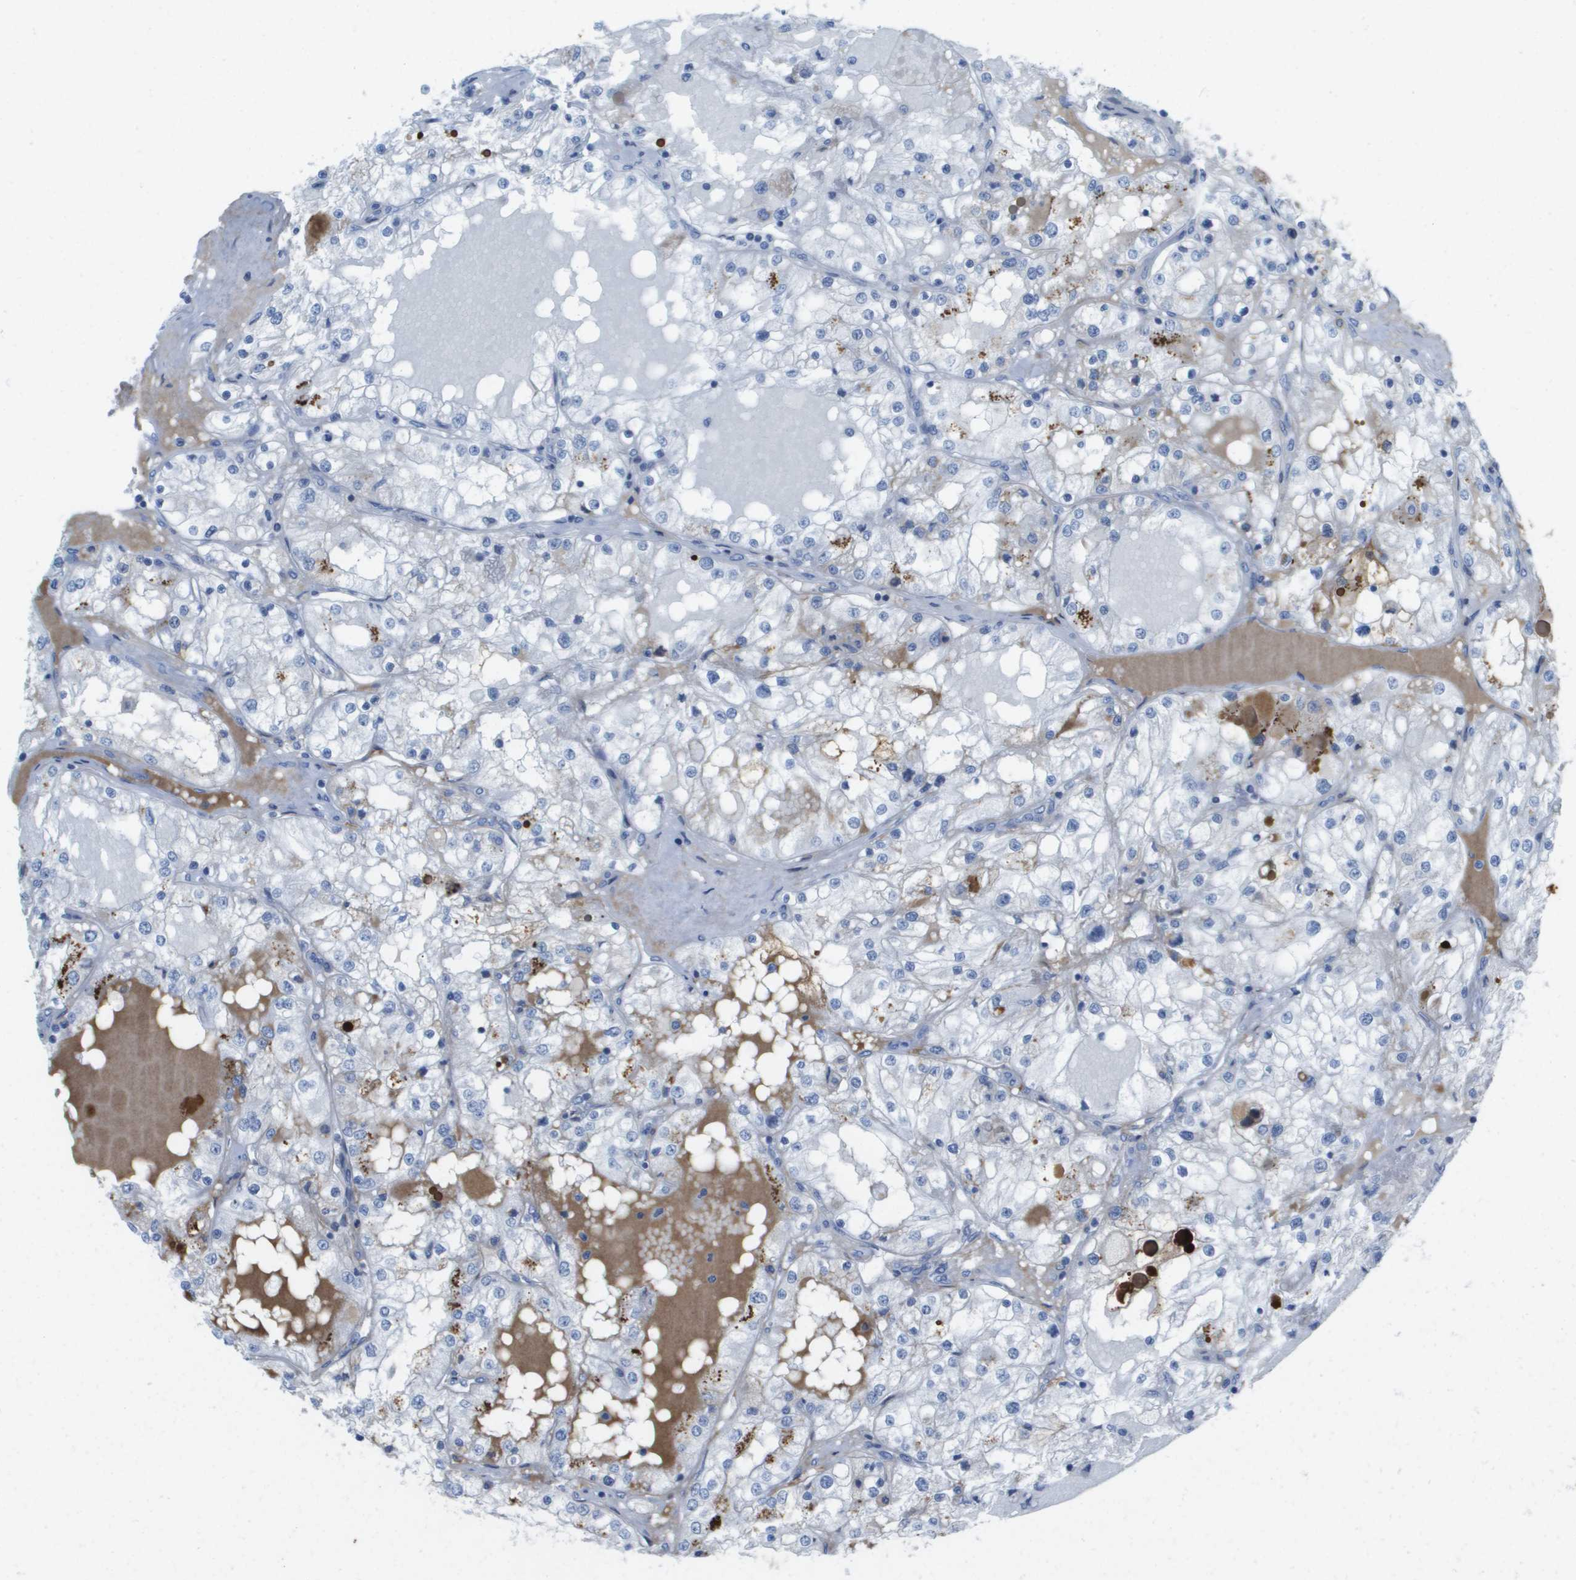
{"staining": {"intensity": "negative", "quantity": "none", "location": "none"}, "tissue": "renal cancer", "cell_type": "Tumor cells", "image_type": "cancer", "snomed": [{"axis": "morphology", "description": "Adenocarcinoma, NOS"}, {"axis": "topography", "description": "Kidney"}], "caption": "The histopathology image demonstrates no significant staining in tumor cells of renal cancer.", "gene": "GPR18", "patient": {"sex": "male", "age": 68}}